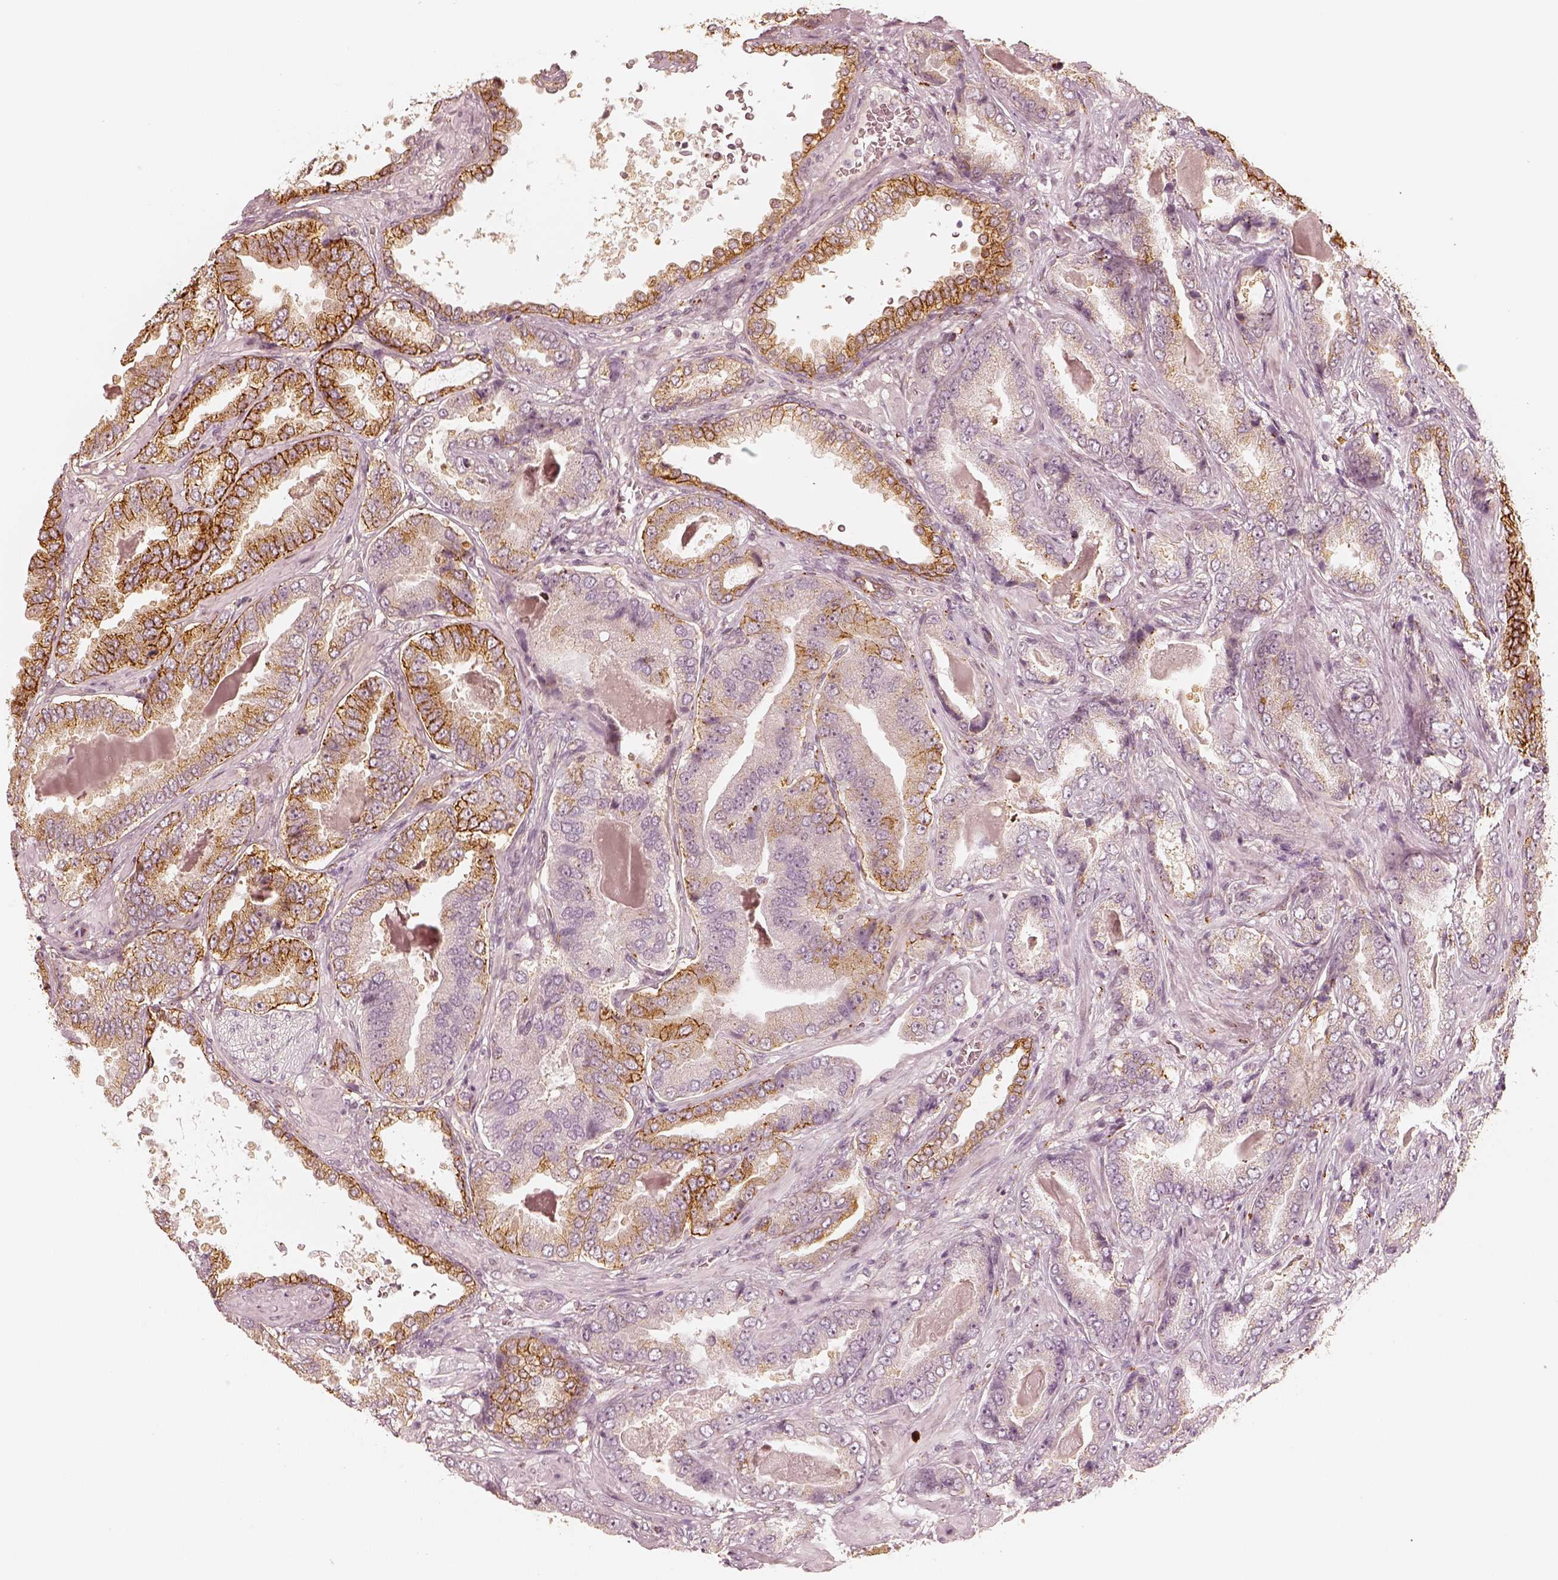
{"staining": {"intensity": "moderate", "quantity": "25%-75%", "location": "cytoplasmic/membranous"}, "tissue": "prostate cancer", "cell_type": "Tumor cells", "image_type": "cancer", "snomed": [{"axis": "morphology", "description": "Adenocarcinoma, NOS"}, {"axis": "topography", "description": "Prostate"}], "caption": "Protein analysis of adenocarcinoma (prostate) tissue exhibits moderate cytoplasmic/membranous staining in about 25%-75% of tumor cells.", "gene": "GORASP2", "patient": {"sex": "male", "age": 64}}